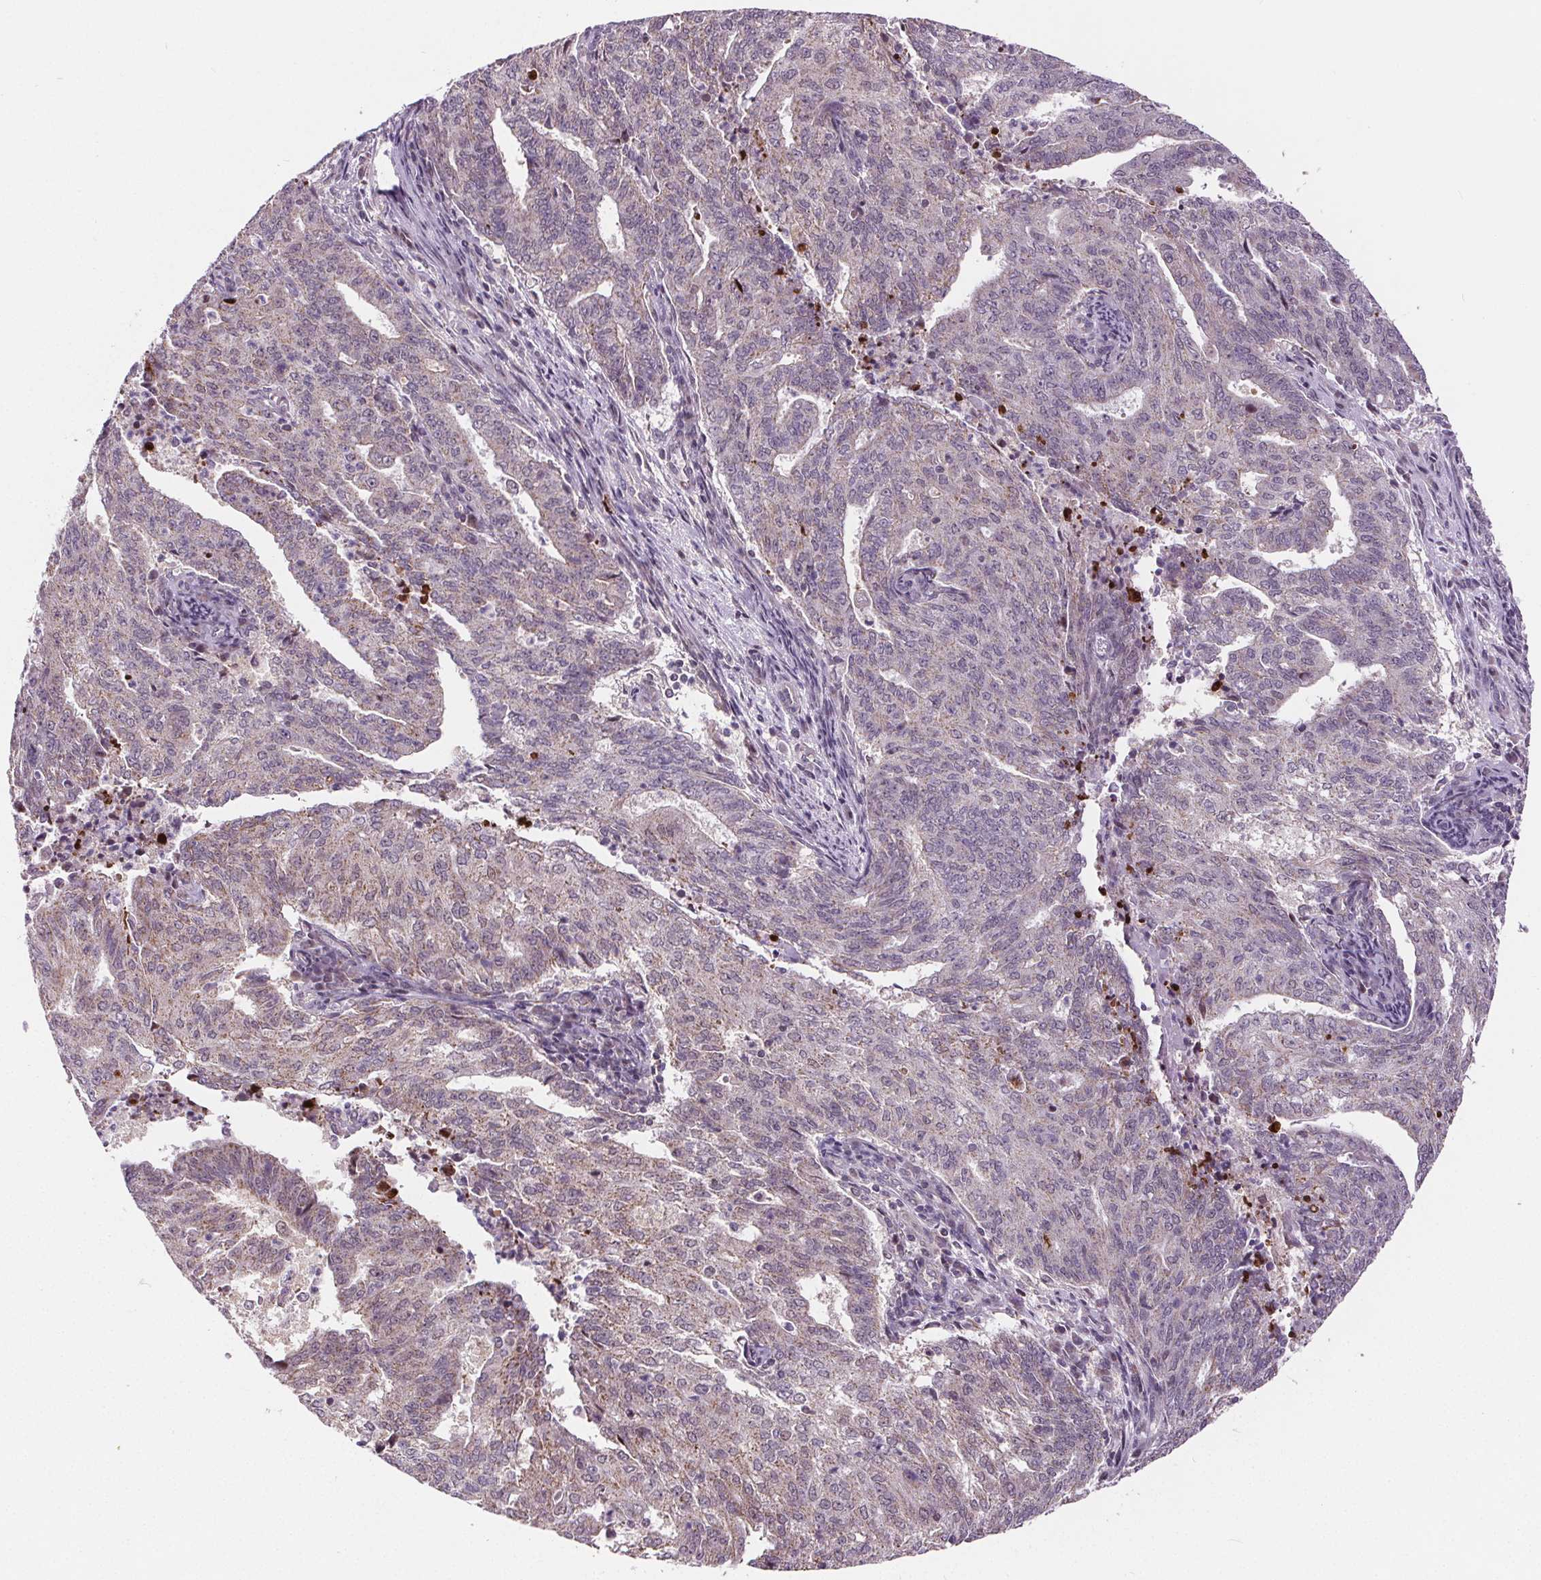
{"staining": {"intensity": "weak", "quantity": "<25%", "location": "cytoplasmic/membranous"}, "tissue": "endometrial cancer", "cell_type": "Tumor cells", "image_type": "cancer", "snomed": [{"axis": "morphology", "description": "Adenocarcinoma, NOS"}, {"axis": "topography", "description": "Endometrium"}], "caption": "High magnification brightfield microscopy of endometrial cancer (adenocarcinoma) stained with DAB (3,3'-diaminobenzidine) (brown) and counterstained with hematoxylin (blue): tumor cells show no significant staining. Brightfield microscopy of immunohistochemistry (IHC) stained with DAB (3,3'-diaminobenzidine) (brown) and hematoxylin (blue), captured at high magnification.", "gene": "SUCLA2", "patient": {"sex": "female", "age": 82}}